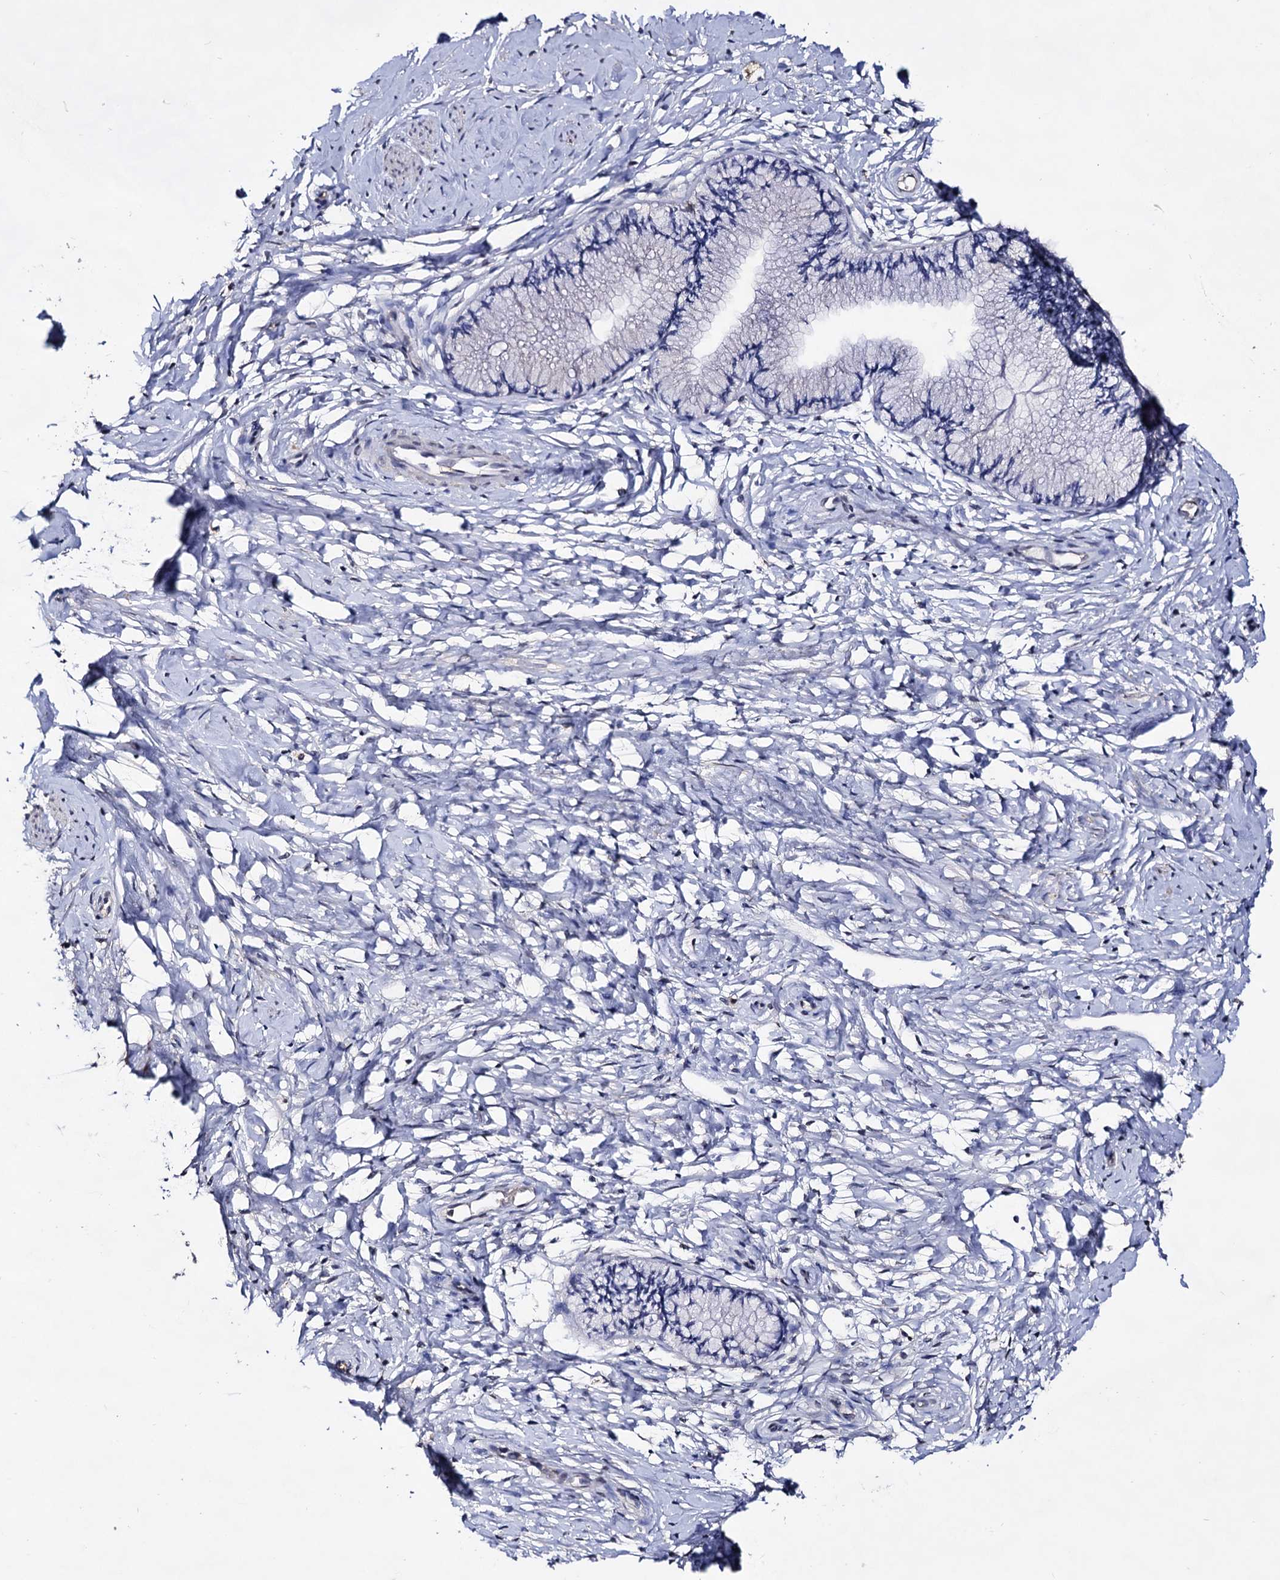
{"staining": {"intensity": "negative", "quantity": "none", "location": "none"}, "tissue": "cervix", "cell_type": "Glandular cells", "image_type": "normal", "snomed": [{"axis": "morphology", "description": "Normal tissue, NOS"}, {"axis": "topography", "description": "Cervix"}], "caption": "An image of human cervix is negative for staining in glandular cells. Brightfield microscopy of immunohistochemistry (IHC) stained with DAB (3,3'-diaminobenzidine) (brown) and hematoxylin (blue), captured at high magnification.", "gene": "PLIN1", "patient": {"sex": "female", "age": 33}}